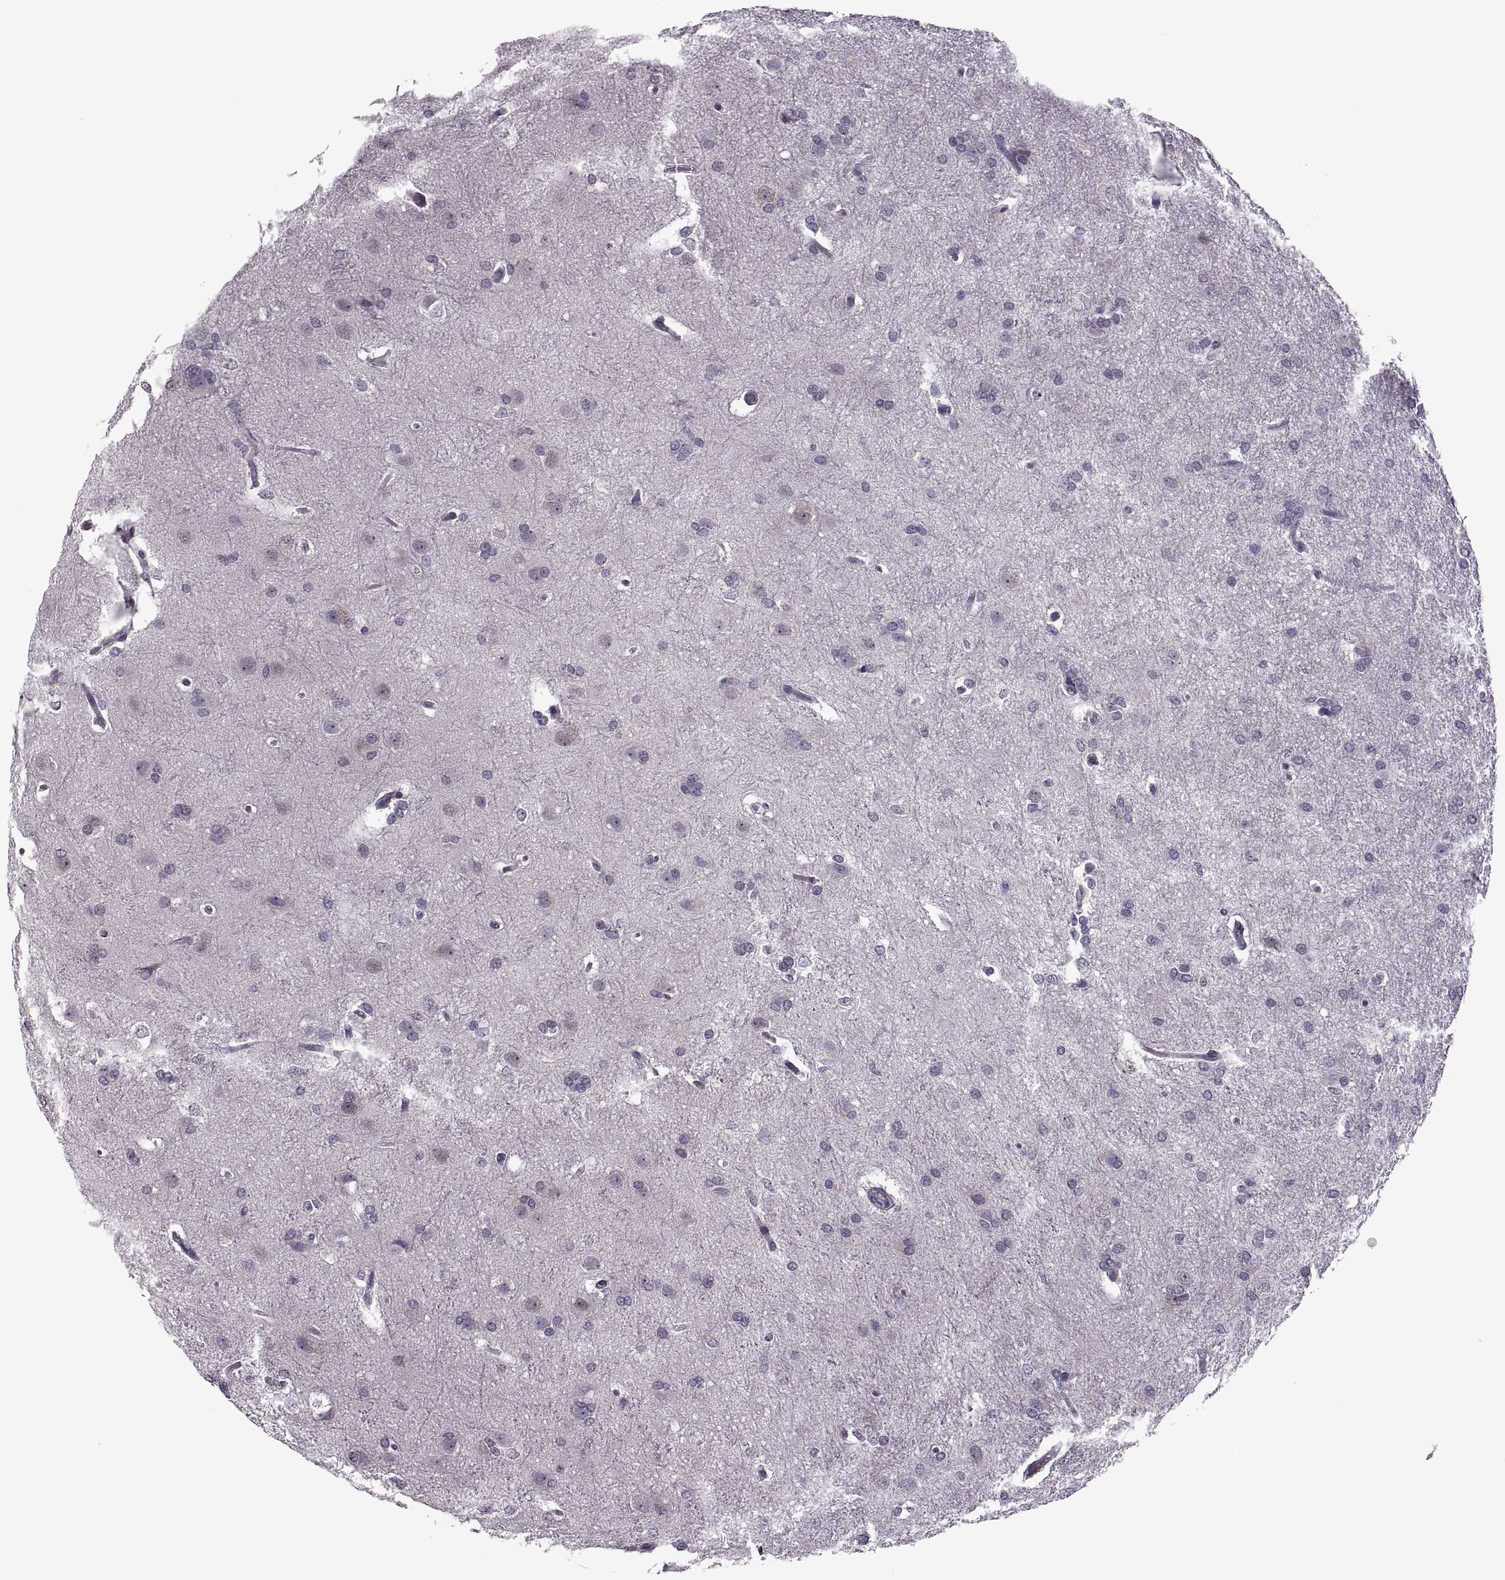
{"staining": {"intensity": "negative", "quantity": "none", "location": "none"}, "tissue": "glioma", "cell_type": "Tumor cells", "image_type": "cancer", "snomed": [{"axis": "morphology", "description": "Glioma, malignant, High grade"}, {"axis": "topography", "description": "Brain"}], "caption": "This is a micrograph of IHC staining of malignant glioma (high-grade), which shows no staining in tumor cells.", "gene": "PRSS37", "patient": {"sex": "male", "age": 68}}